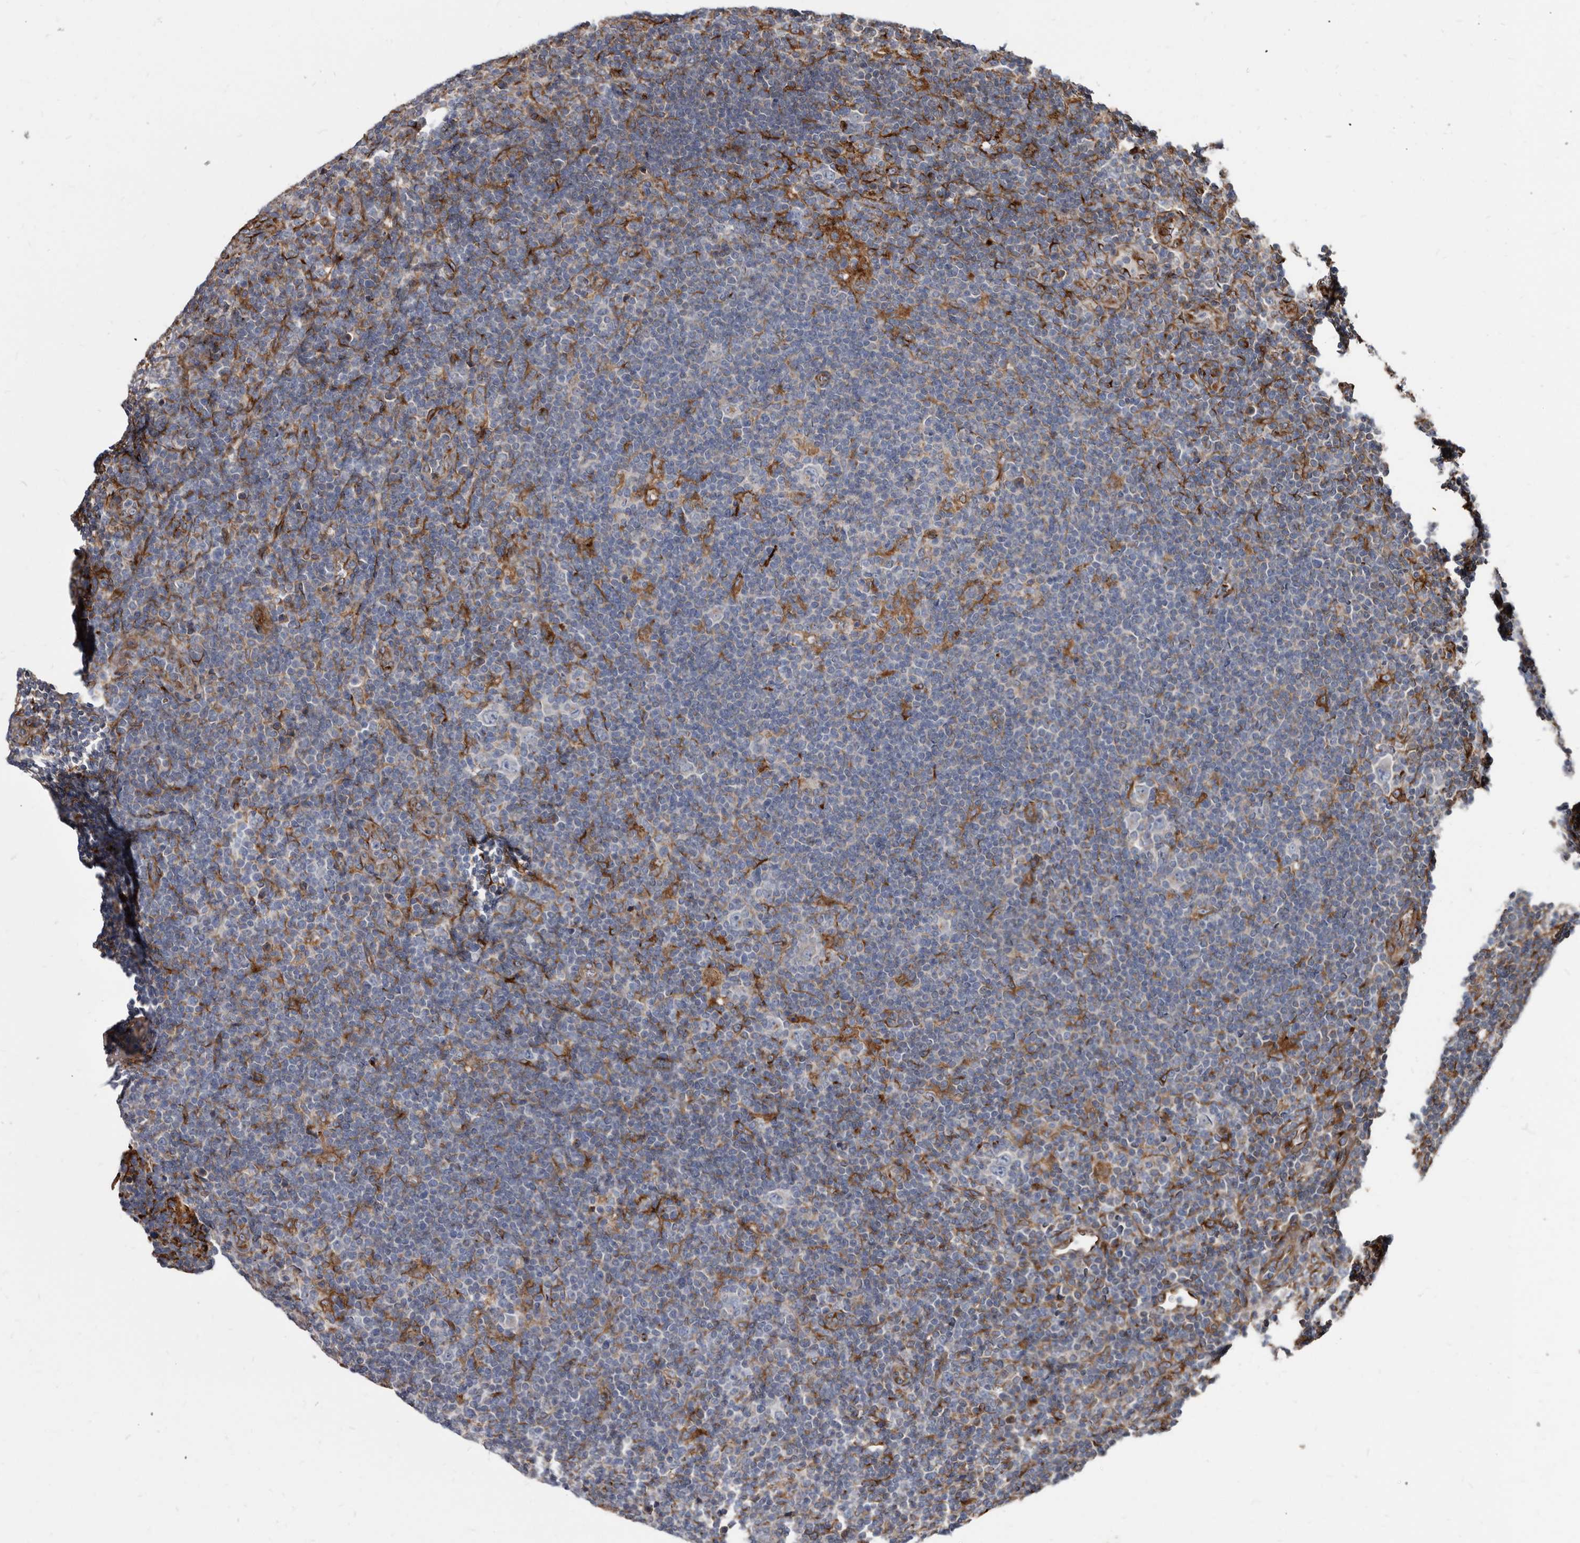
{"staining": {"intensity": "negative", "quantity": "none", "location": "none"}, "tissue": "lymphoma", "cell_type": "Tumor cells", "image_type": "cancer", "snomed": [{"axis": "morphology", "description": "Hodgkin's disease, NOS"}, {"axis": "topography", "description": "Lymph node"}], "caption": "A high-resolution micrograph shows immunohistochemistry (IHC) staining of Hodgkin's disease, which demonstrates no significant staining in tumor cells. (DAB (3,3'-diaminobenzidine) IHC visualized using brightfield microscopy, high magnification).", "gene": "KCTD20", "patient": {"sex": "female", "age": 57}}